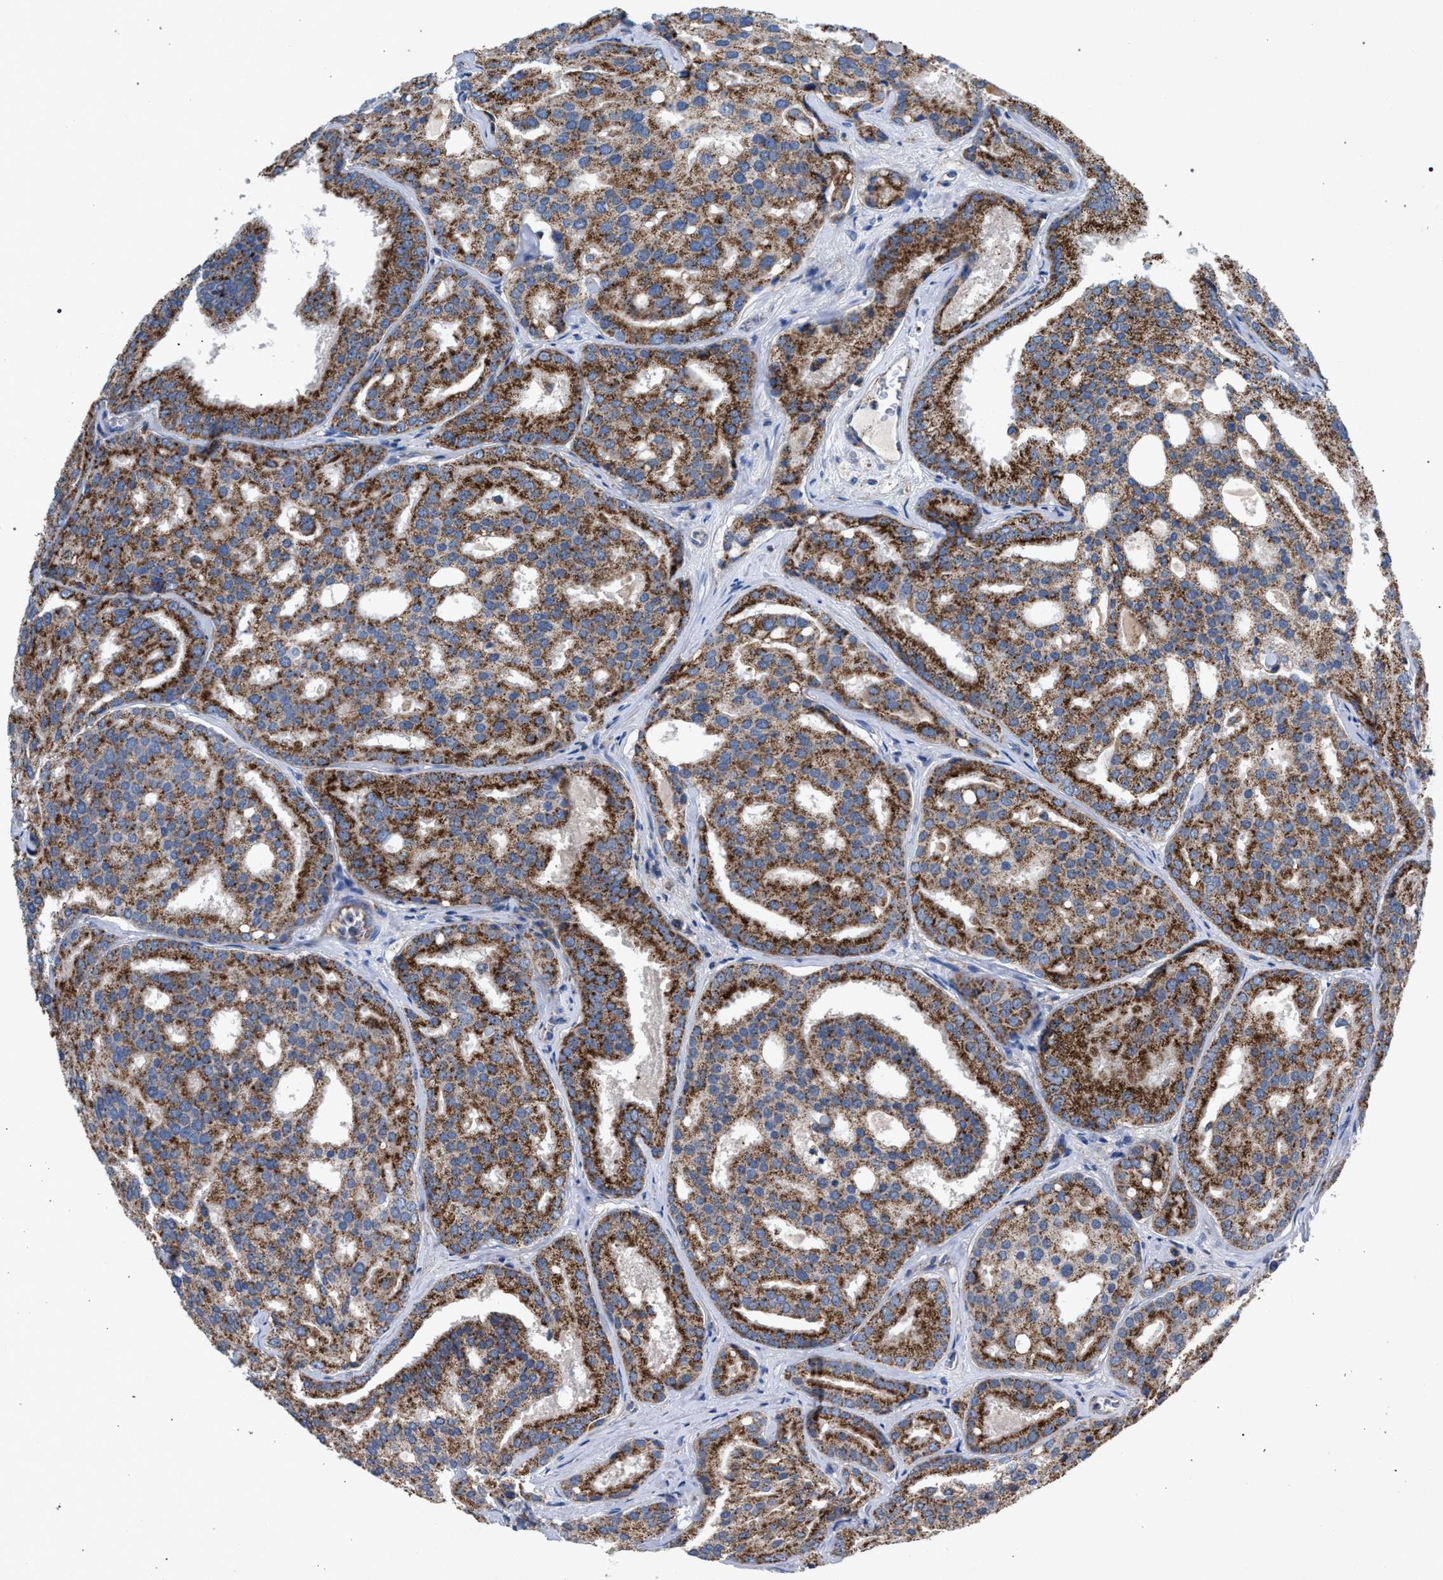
{"staining": {"intensity": "strong", "quantity": ">75%", "location": "cytoplasmic/membranous"}, "tissue": "prostate cancer", "cell_type": "Tumor cells", "image_type": "cancer", "snomed": [{"axis": "morphology", "description": "Adenocarcinoma, High grade"}, {"axis": "topography", "description": "Prostate"}], "caption": "A brown stain shows strong cytoplasmic/membranous positivity of a protein in prostate cancer tumor cells.", "gene": "VPS13A", "patient": {"sex": "male", "age": 64}}